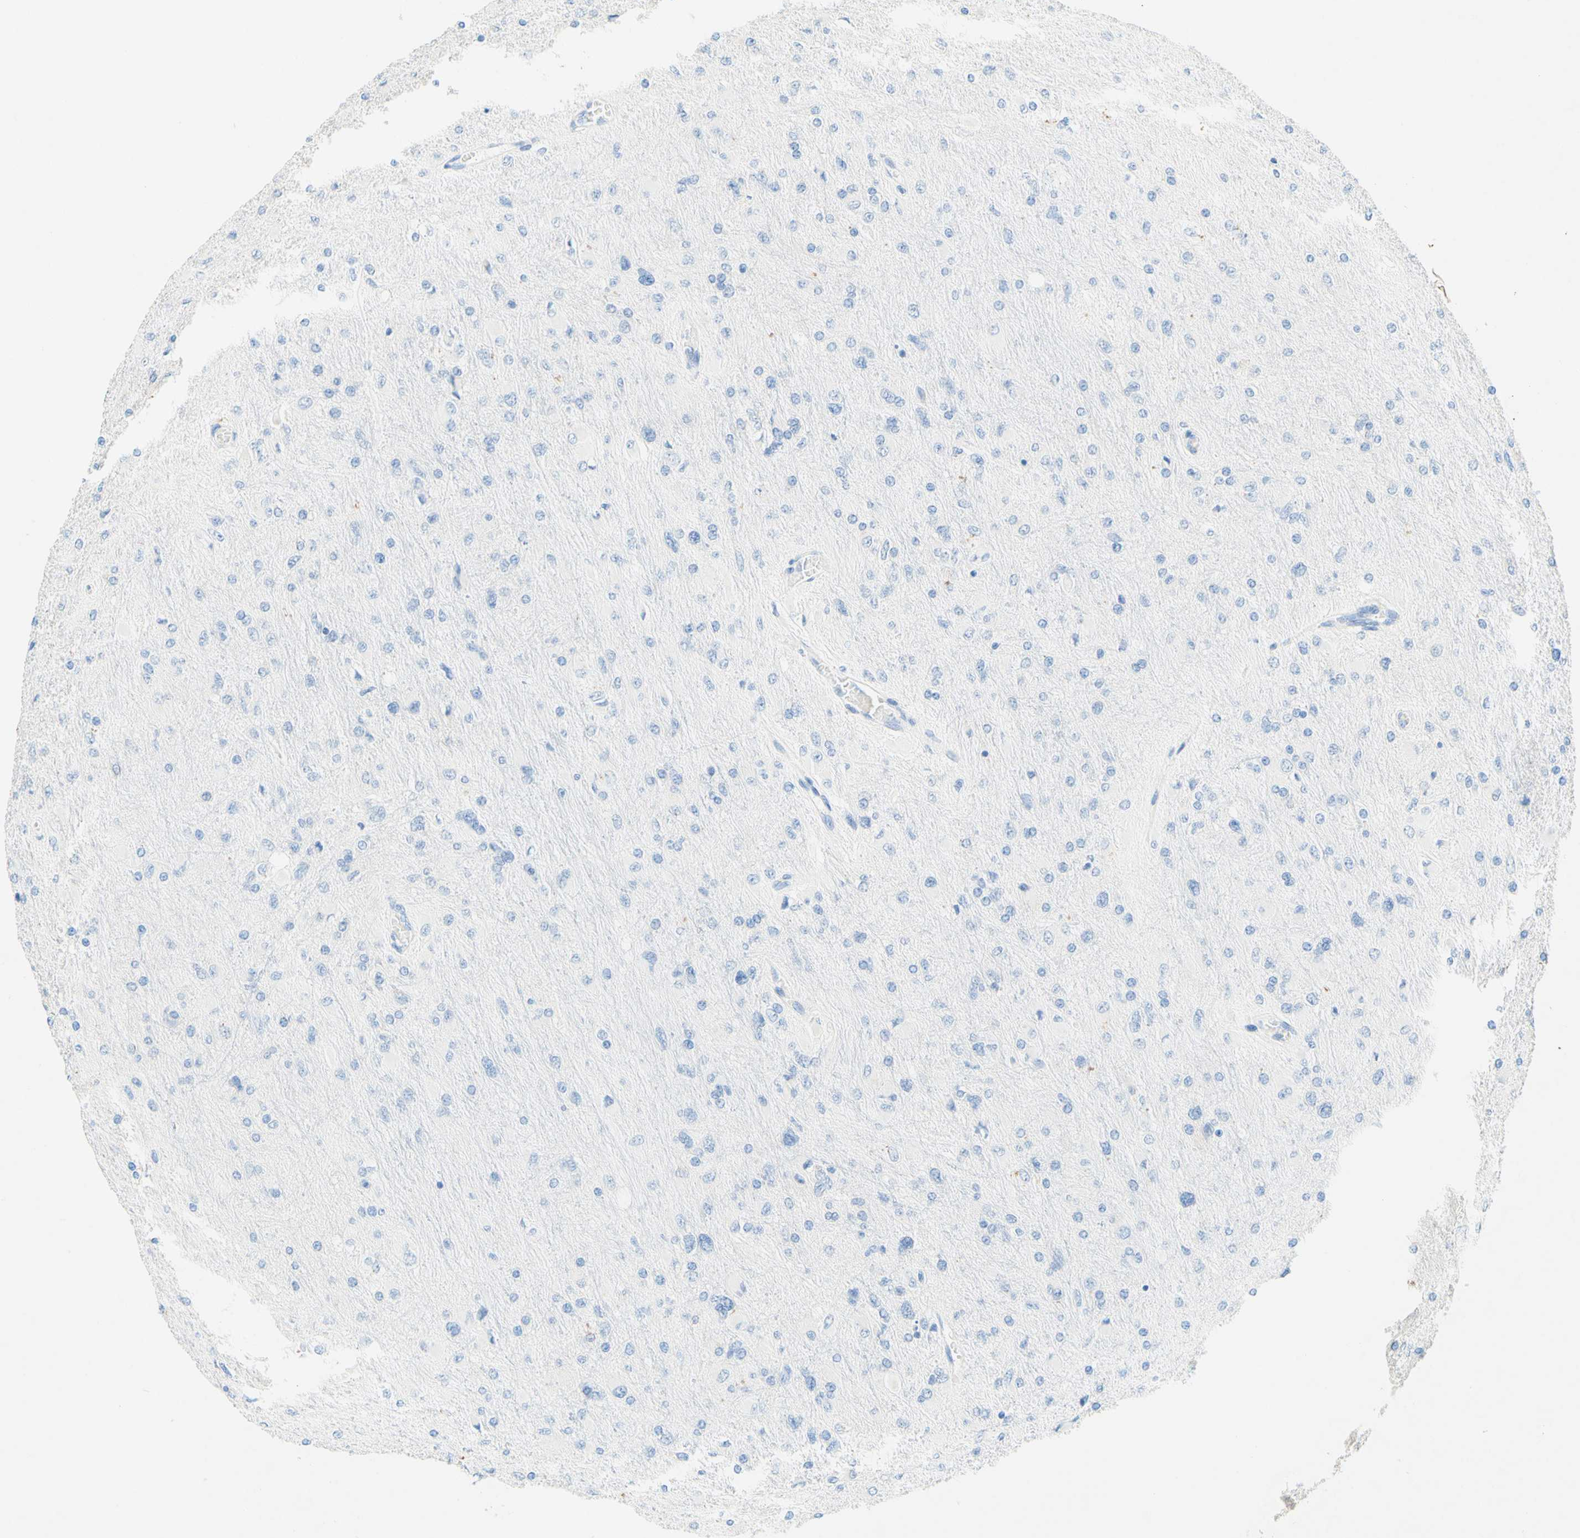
{"staining": {"intensity": "negative", "quantity": "none", "location": "none"}, "tissue": "glioma", "cell_type": "Tumor cells", "image_type": "cancer", "snomed": [{"axis": "morphology", "description": "Glioma, malignant, High grade"}, {"axis": "topography", "description": "Cerebral cortex"}], "caption": "Immunohistochemical staining of glioma shows no significant staining in tumor cells. The staining is performed using DAB brown chromogen with nuclei counter-stained in using hematoxylin.", "gene": "SLC46A1", "patient": {"sex": "female", "age": 36}}